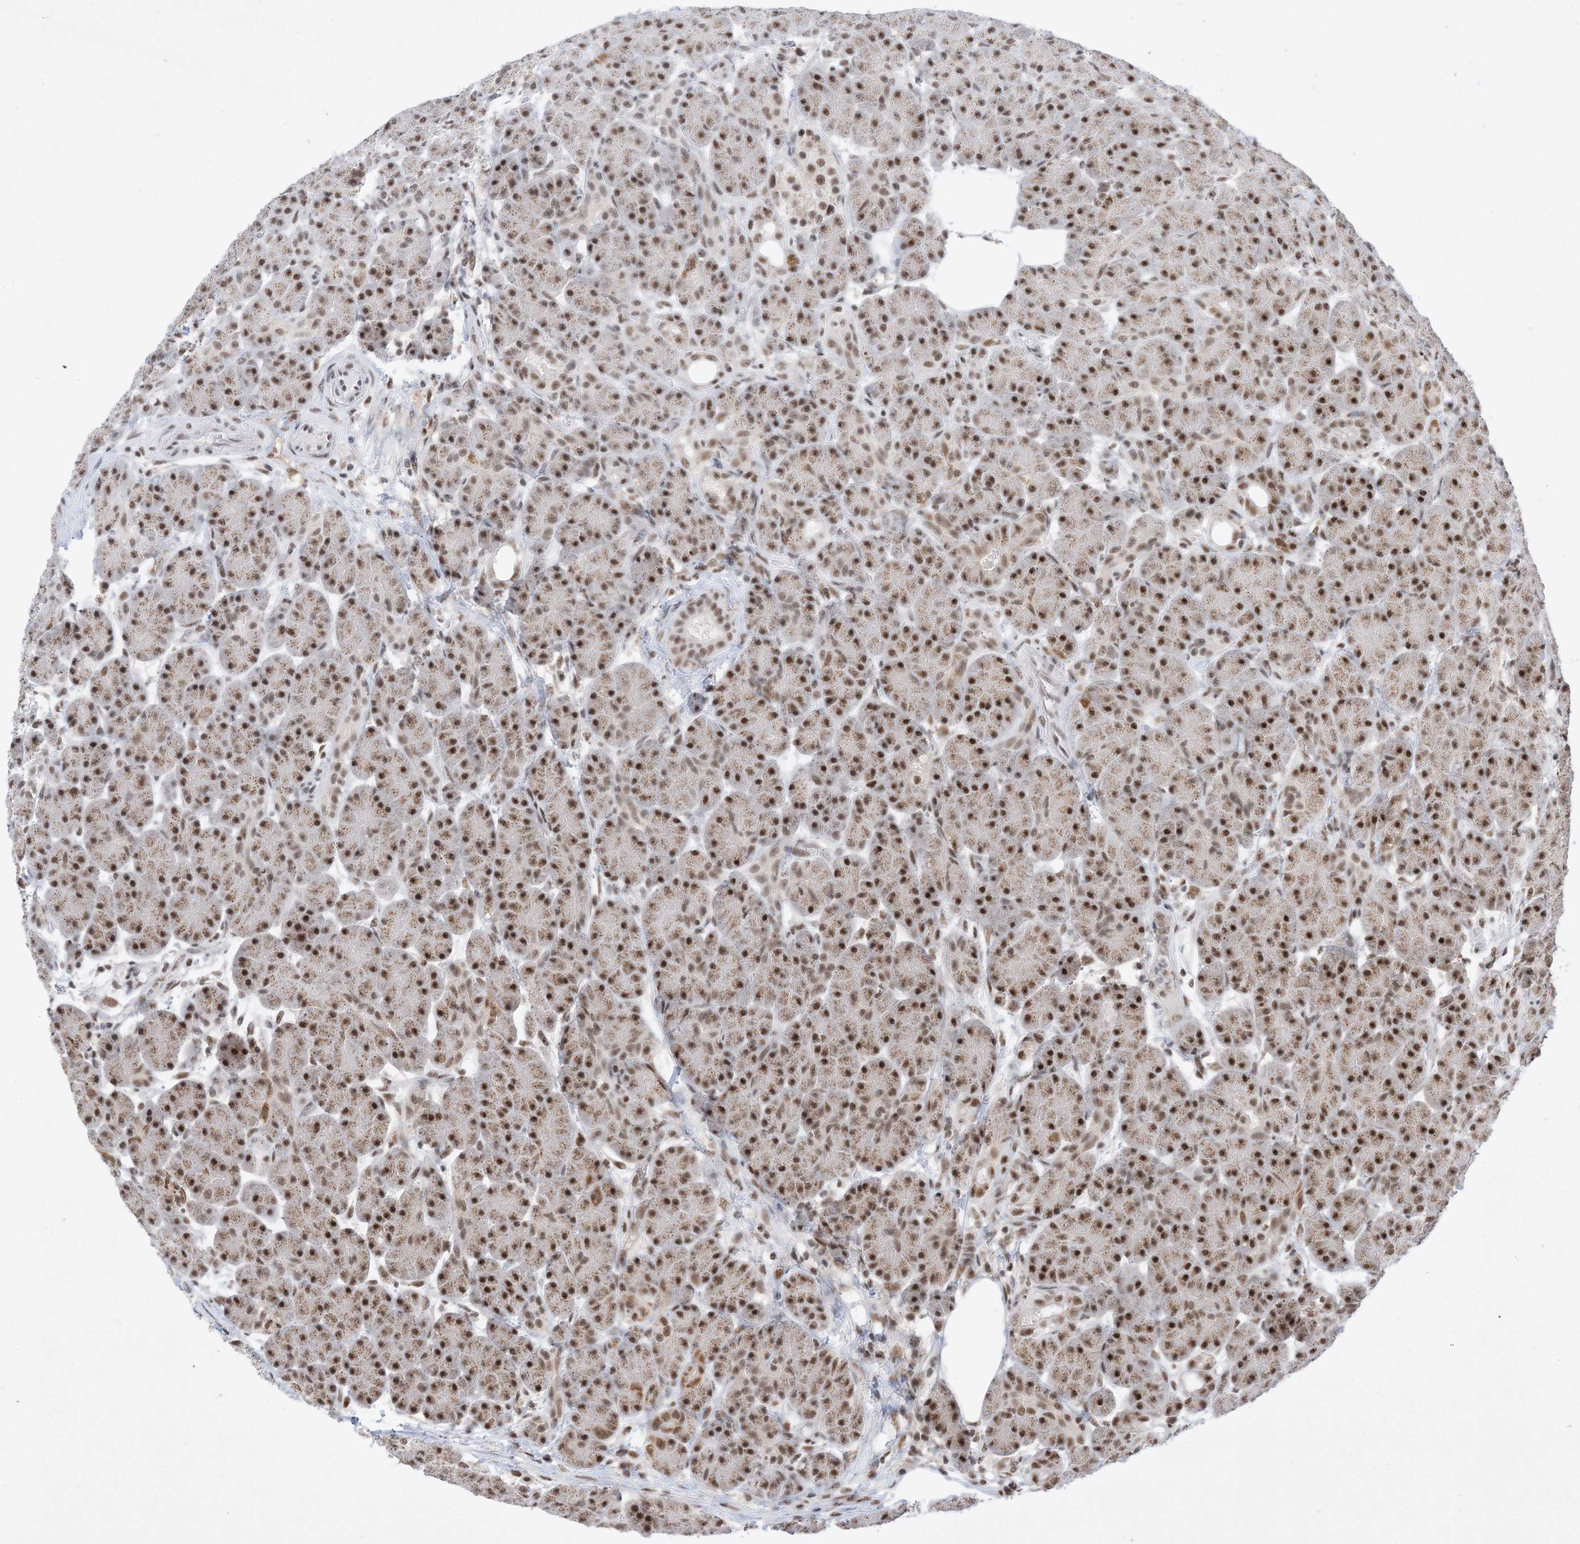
{"staining": {"intensity": "moderate", "quantity": ">75%", "location": "cytoplasmic/membranous,nuclear"}, "tissue": "pancreas", "cell_type": "Exocrine glandular cells", "image_type": "normal", "snomed": [{"axis": "morphology", "description": "Normal tissue, NOS"}, {"axis": "topography", "description": "Pancreas"}], "caption": "High-power microscopy captured an immunohistochemistry photomicrograph of normal pancreas, revealing moderate cytoplasmic/membranous,nuclear expression in approximately >75% of exocrine glandular cells. (Stains: DAB in brown, nuclei in blue, Microscopy: brightfield microscopy at high magnification).", "gene": "SF3A3", "patient": {"sex": "male", "age": 63}}